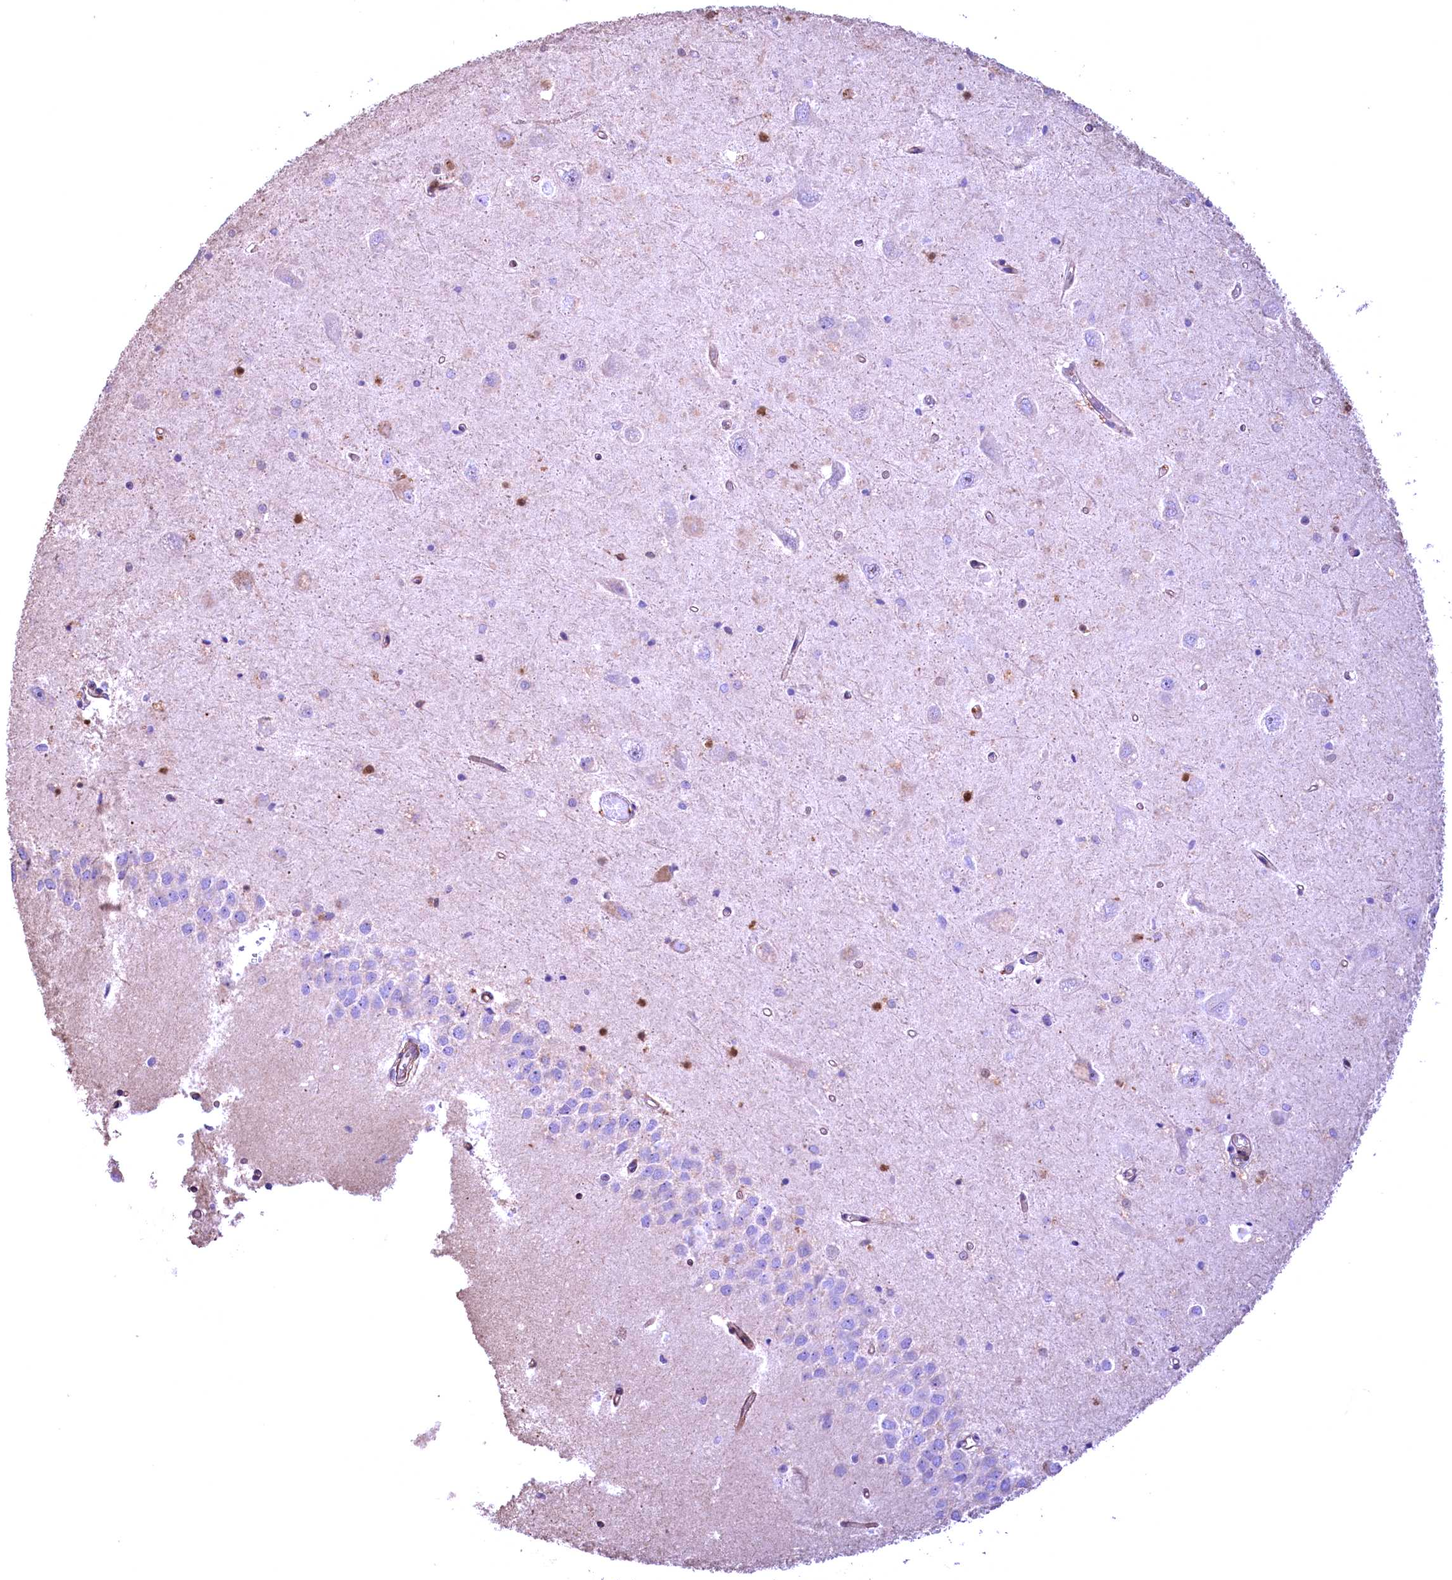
{"staining": {"intensity": "moderate", "quantity": "<25%", "location": "cytoplasmic/membranous,nuclear"}, "tissue": "hippocampus", "cell_type": "Glial cells", "image_type": "normal", "snomed": [{"axis": "morphology", "description": "Normal tissue, NOS"}, {"axis": "topography", "description": "Hippocampus"}], "caption": "Glial cells show moderate cytoplasmic/membranous,nuclear positivity in approximately <25% of cells in benign hippocampus. (brown staining indicates protein expression, while blue staining denotes nuclei).", "gene": "FUZ", "patient": {"sex": "male", "age": 45}}